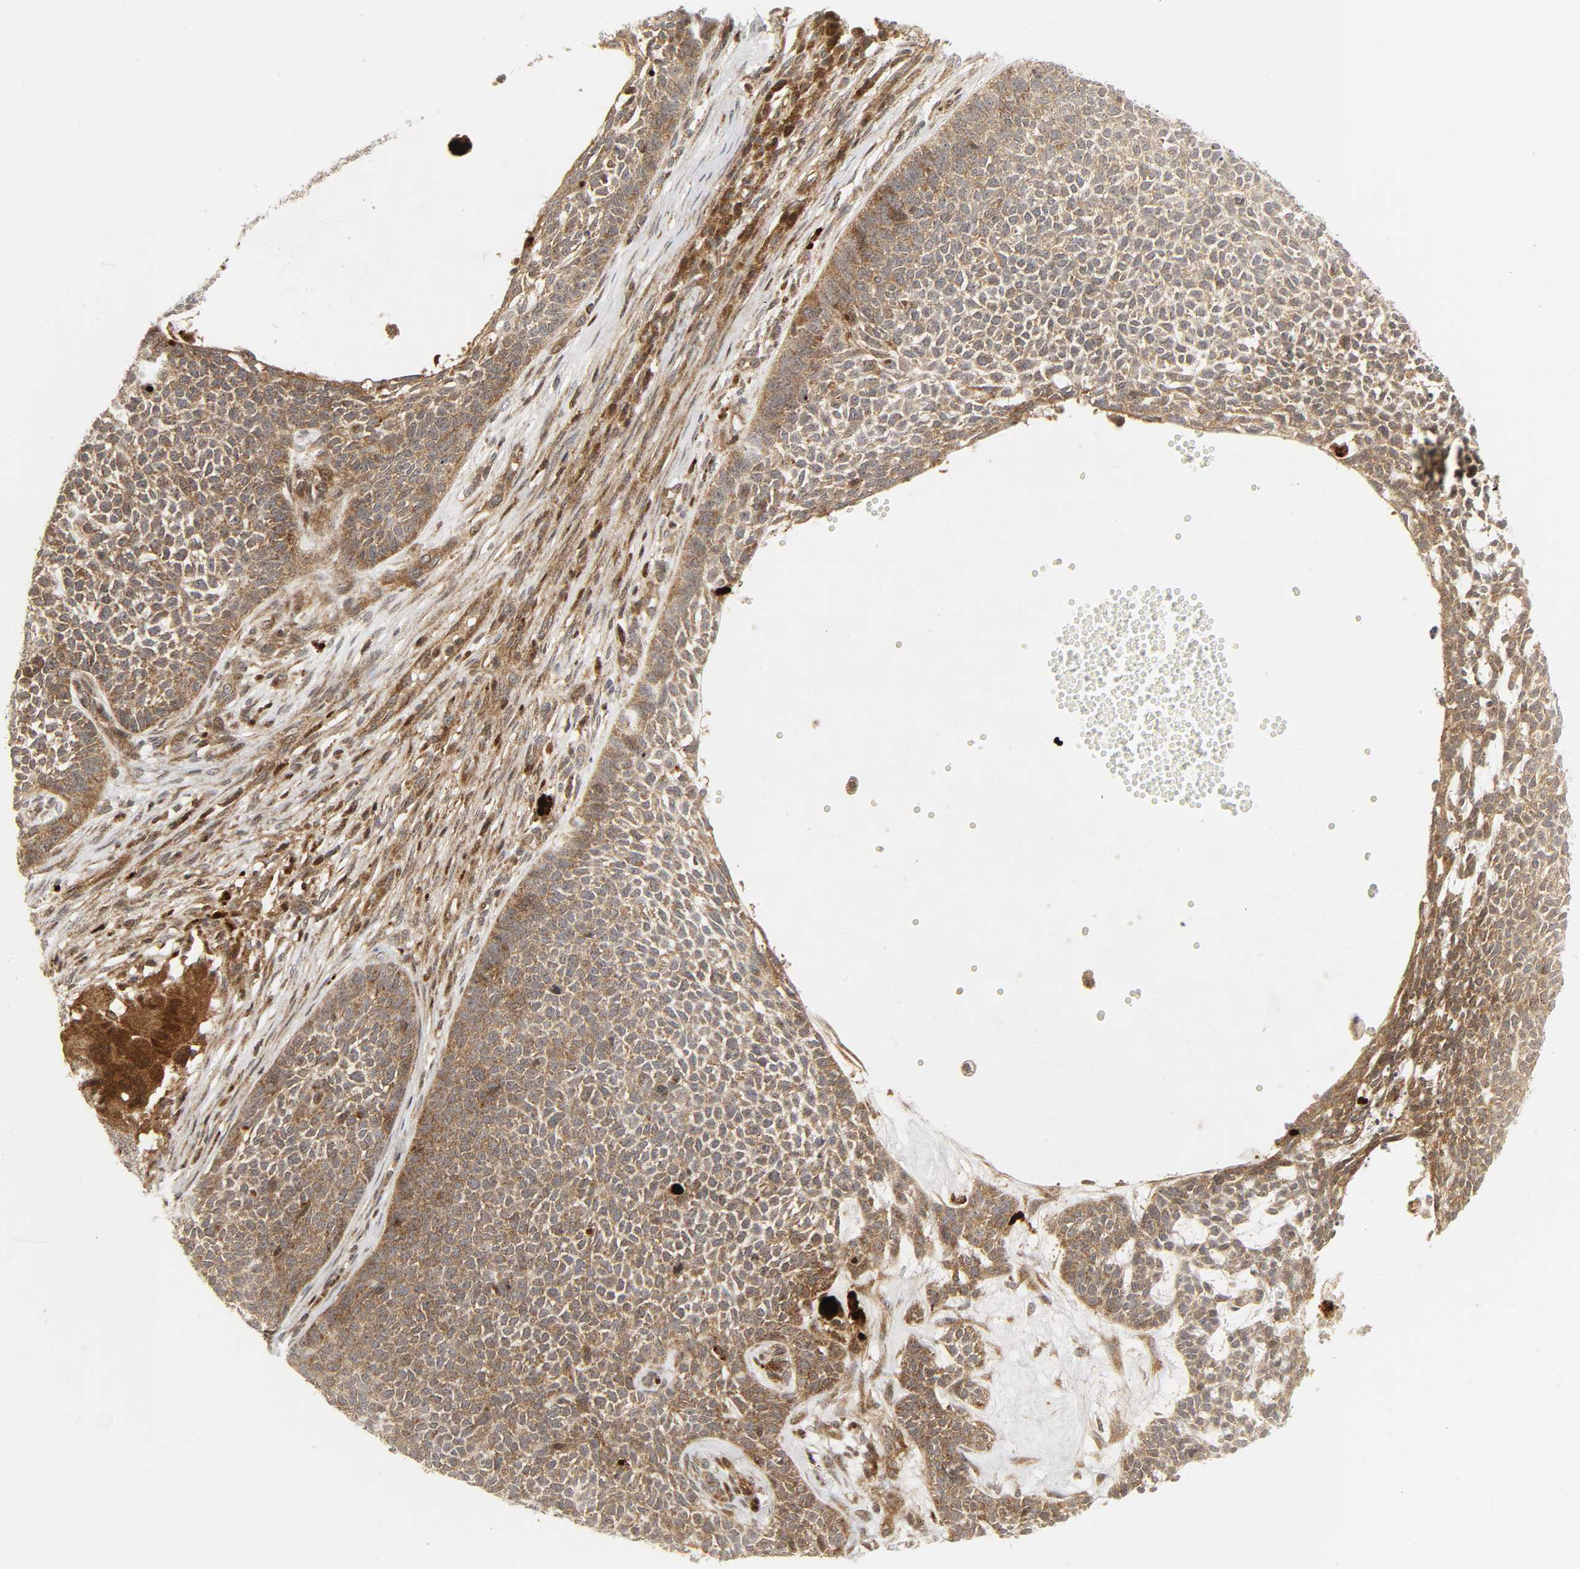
{"staining": {"intensity": "moderate", "quantity": ">75%", "location": "cytoplasmic/membranous"}, "tissue": "skin cancer", "cell_type": "Tumor cells", "image_type": "cancer", "snomed": [{"axis": "morphology", "description": "Basal cell carcinoma"}, {"axis": "topography", "description": "Skin"}], "caption": "DAB immunohistochemical staining of basal cell carcinoma (skin) reveals moderate cytoplasmic/membranous protein expression in approximately >75% of tumor cells. (DAB IHC, brown staining for protein, blue staining for nuclei).", "gene": "CHUK", "patient": {"sex": "female", "age": 84}}